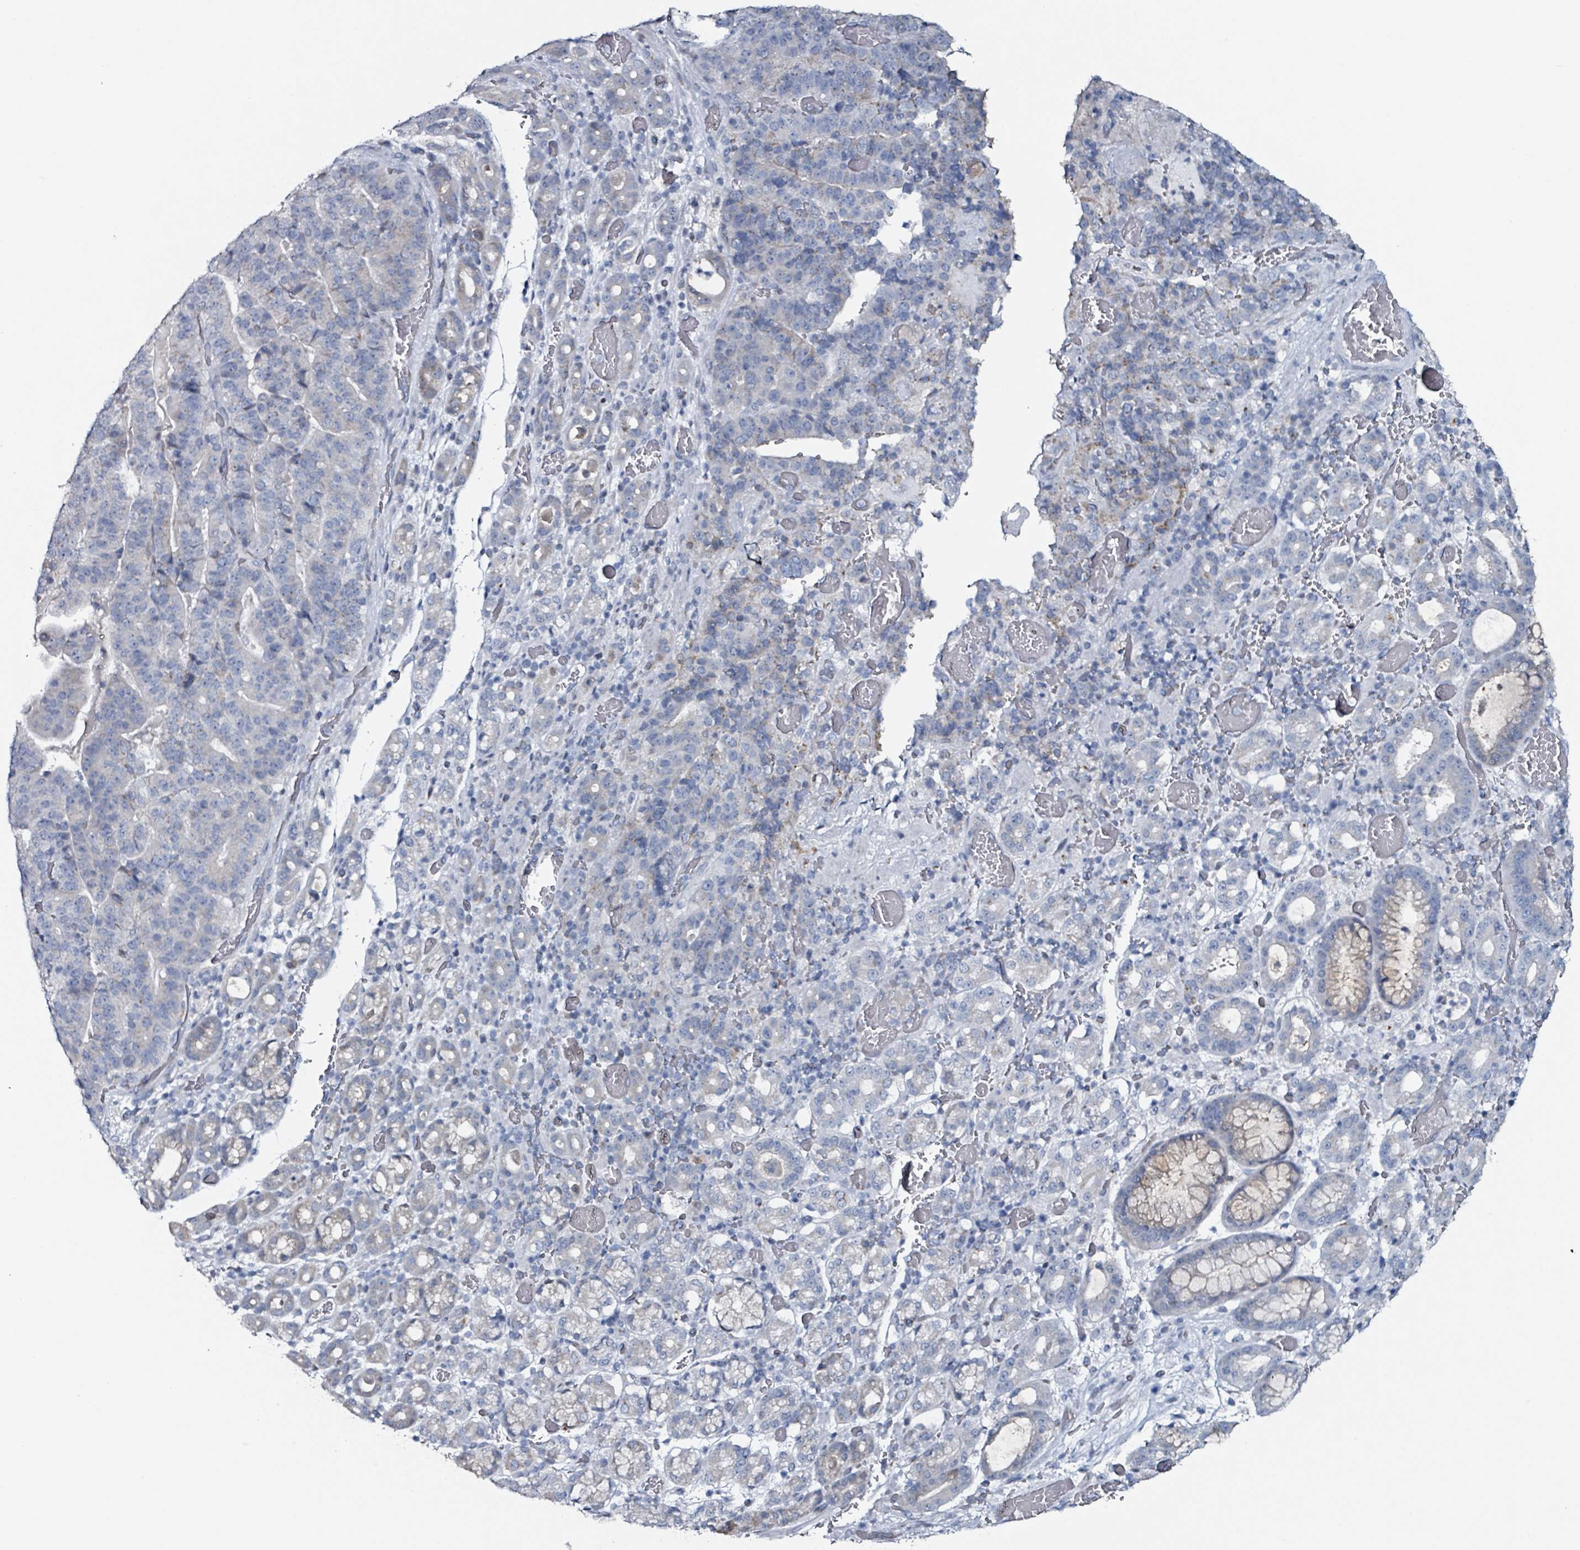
{"staining": {"intensity": "negative", "quantity": "none", "location": "none"}, "tissue": "stomach cancer", "cell_type": "Tumor cells", "image_type": "cancer", "snomed": [{"axis": "morphology", "description": "Adenocarcinoma, NOS"}, {"axis": "topography", "description": "Stomach"}], "caption": "This is an immunohistochemistry (IHC) image of stomach adenocarcinoma. There is no staining in tumor cells.", "gene": "B3GAT3", "patient": {"sex": "male", "age": 48}}